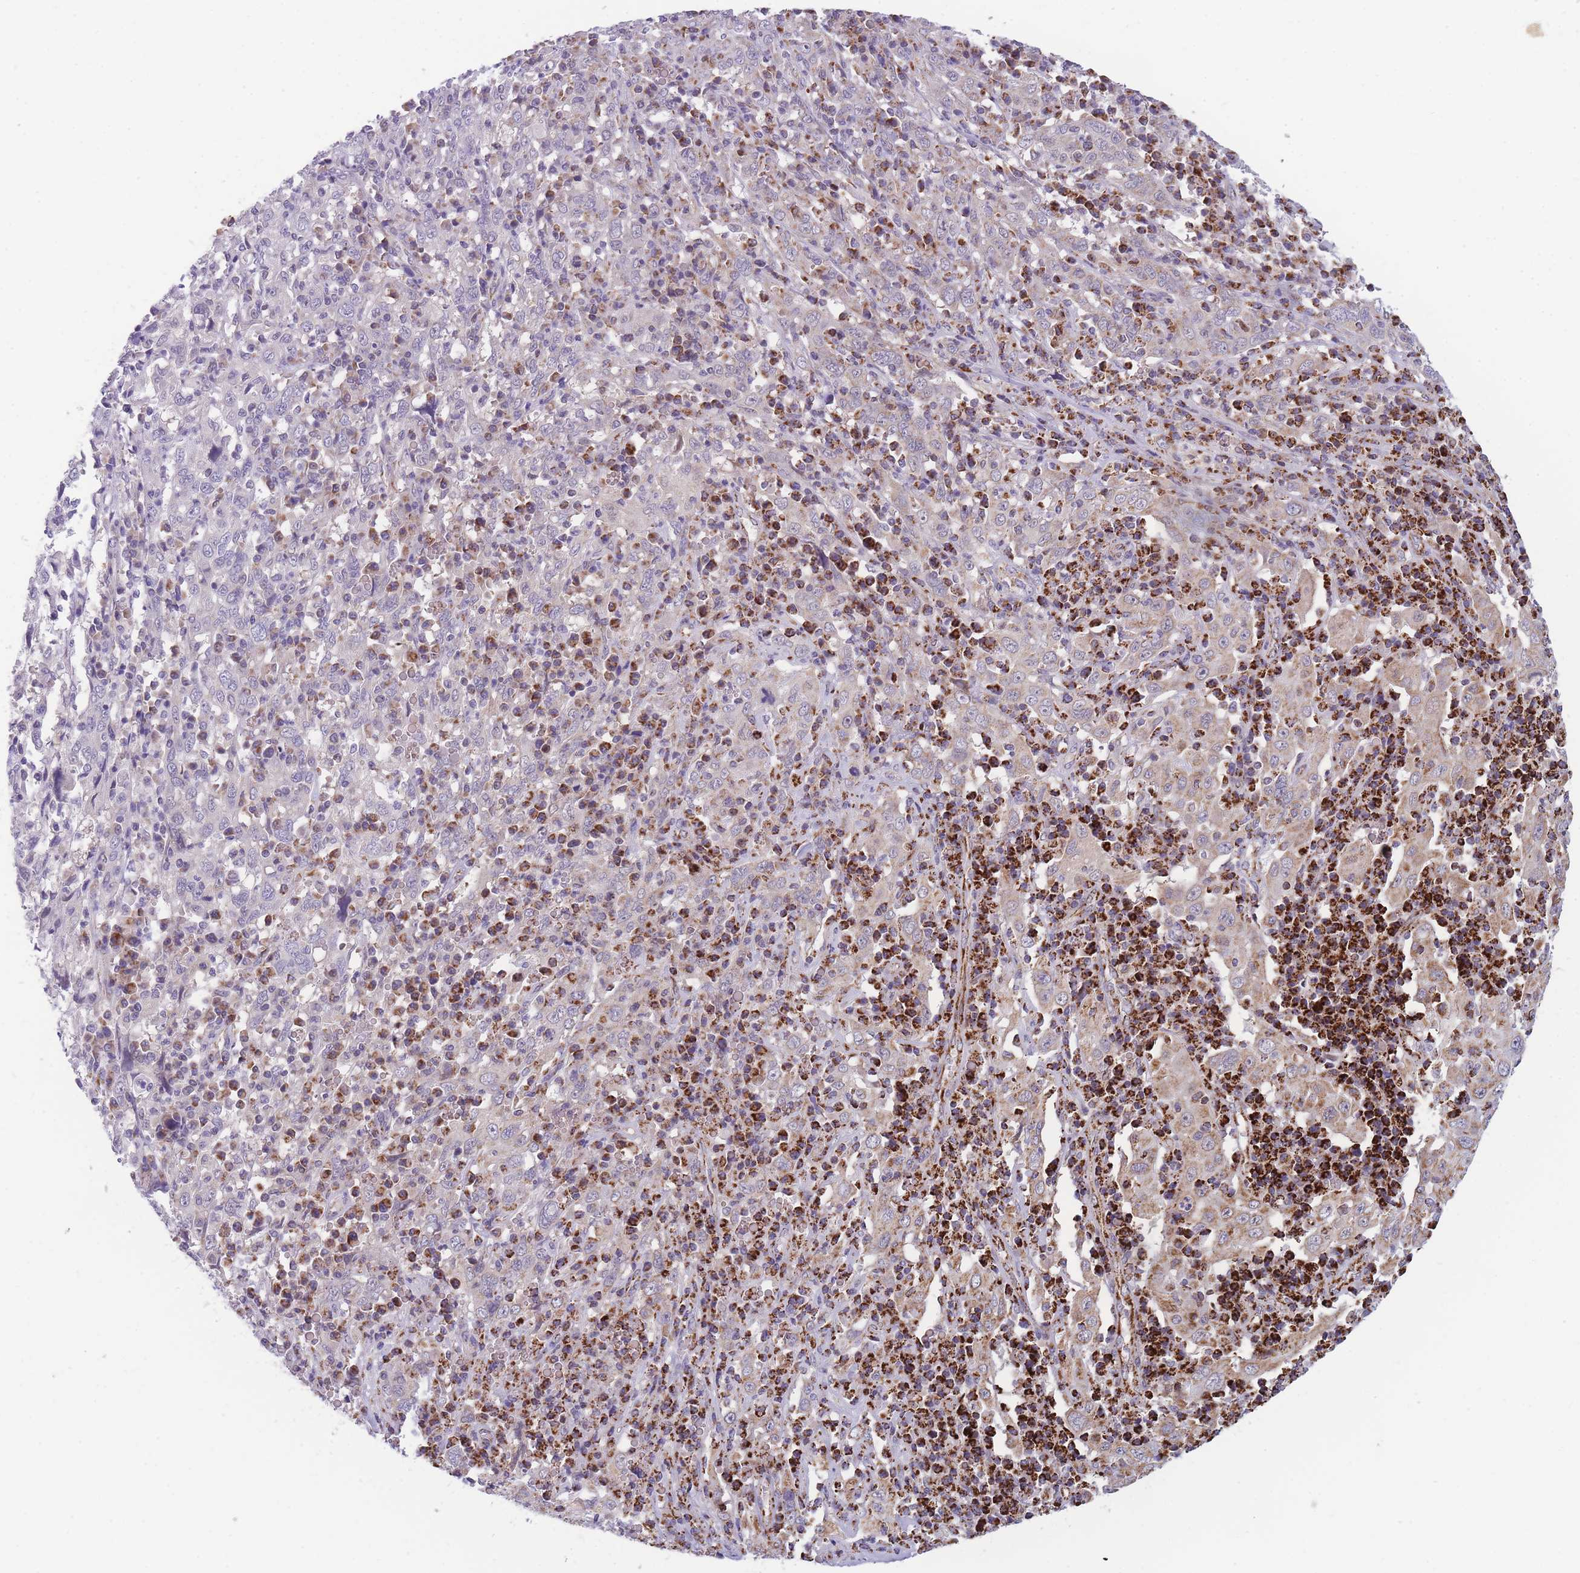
{"staining": {"intensity": "weak", "quantity": "<25%", "location": "cytoplasmic/membranous"}, "tissue": "cervical cancer", "cell_type": "Tumor cells", "image_type": "cancer", "snomed": [{"axis": "morphology", "description": "Squamous cell carcinoma, NOS"}, {"axis": "topography", "description": "Cervix"}], "caption": "Cervical cancer stained for a protein using immunohistochemistry (IHC) demonstrates no staining tumor cells.", "gene": "DDX49", "patient": {"sex": "female", "age": 46}}